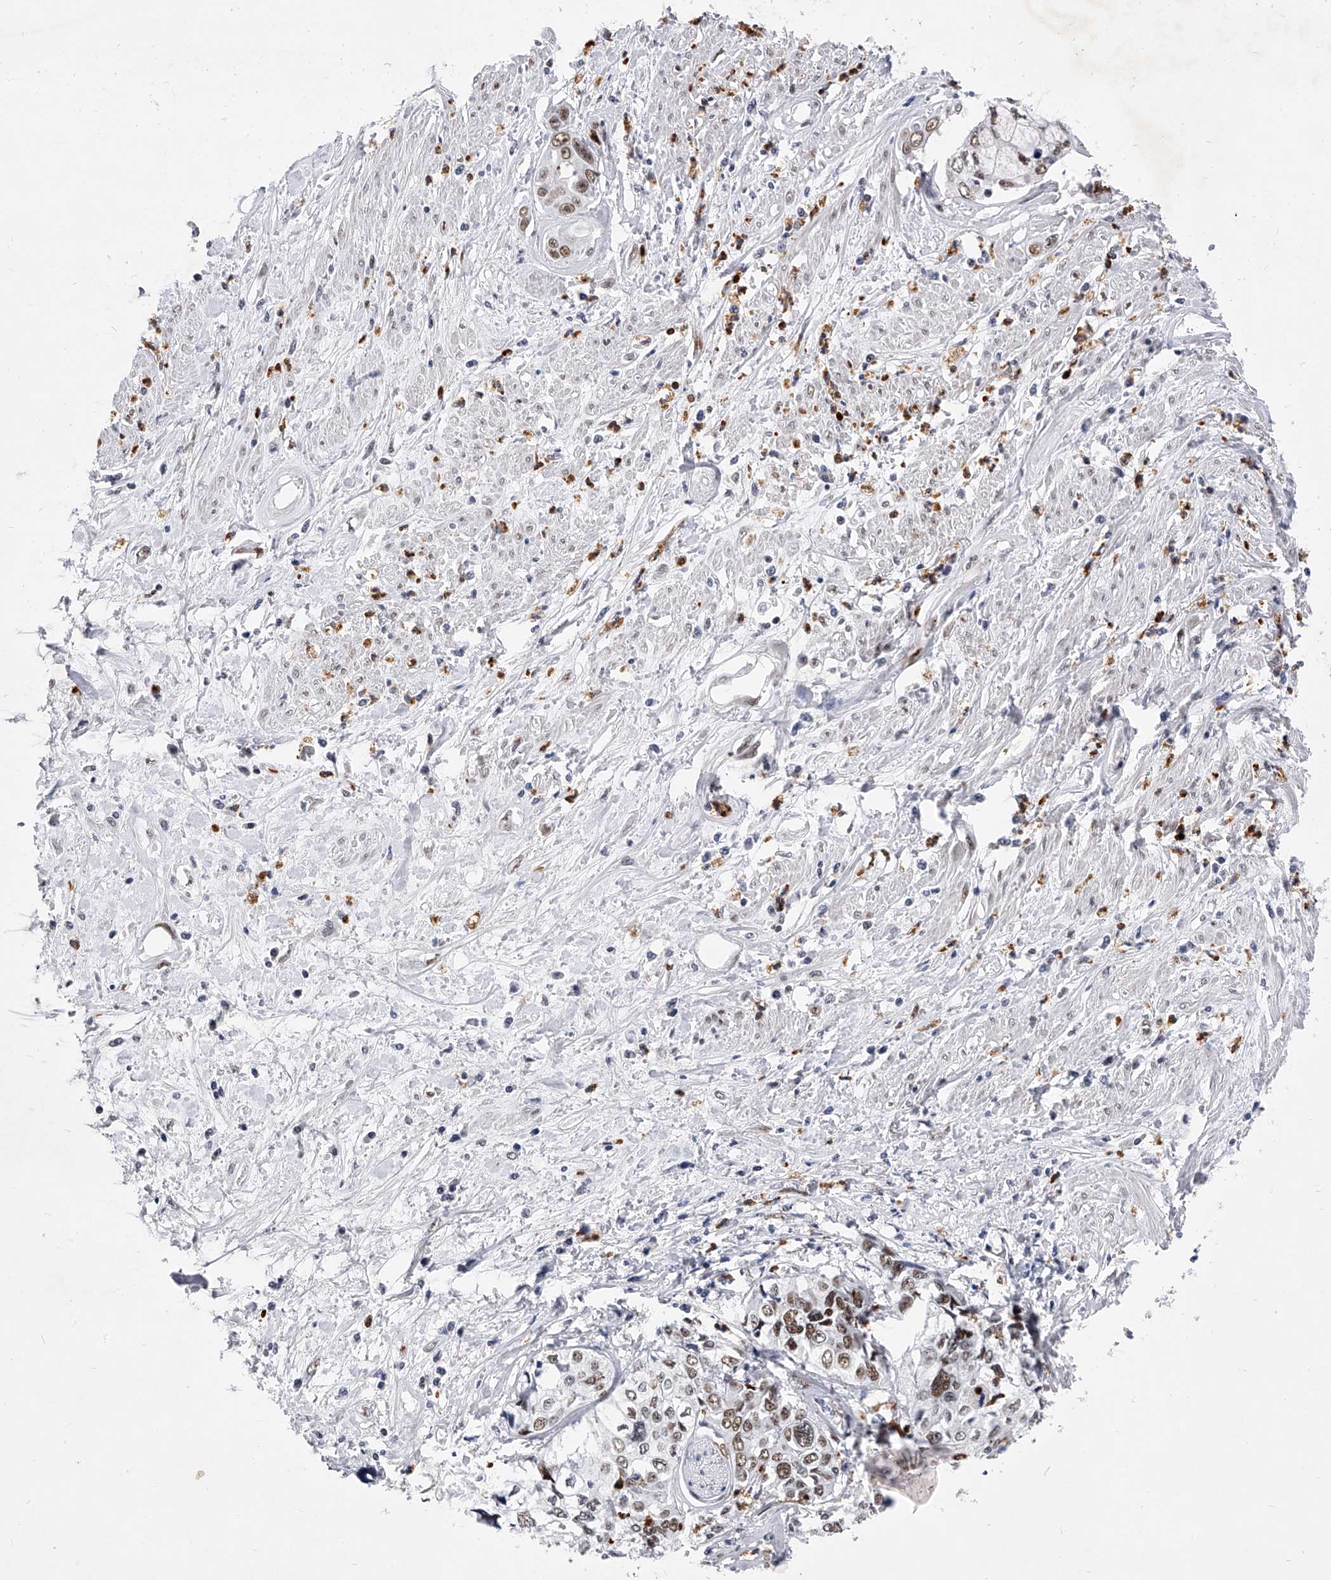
{"staining": {"intensity": "moderate", "quantity": "<25%", "location": "nuclear"}, "tissue": "cervical cancer", "cell_type": "Tumor cells", "image_type": "cancer", "snomed": [{"axis": "morphology", "description": "Squamous cell carcinoma, NOS"}, {"axis": "topography", "description": "Cervix"}], "caption": "IHC (DAB (3,3'-diaminobenzidine)) staining of human squamous cell carcinoma (cervical) displays moderate nuclear protein staining in about <25% of tumor cells.", "gene": "TESK2", "patient": {"sex": "female", "age": 31}}